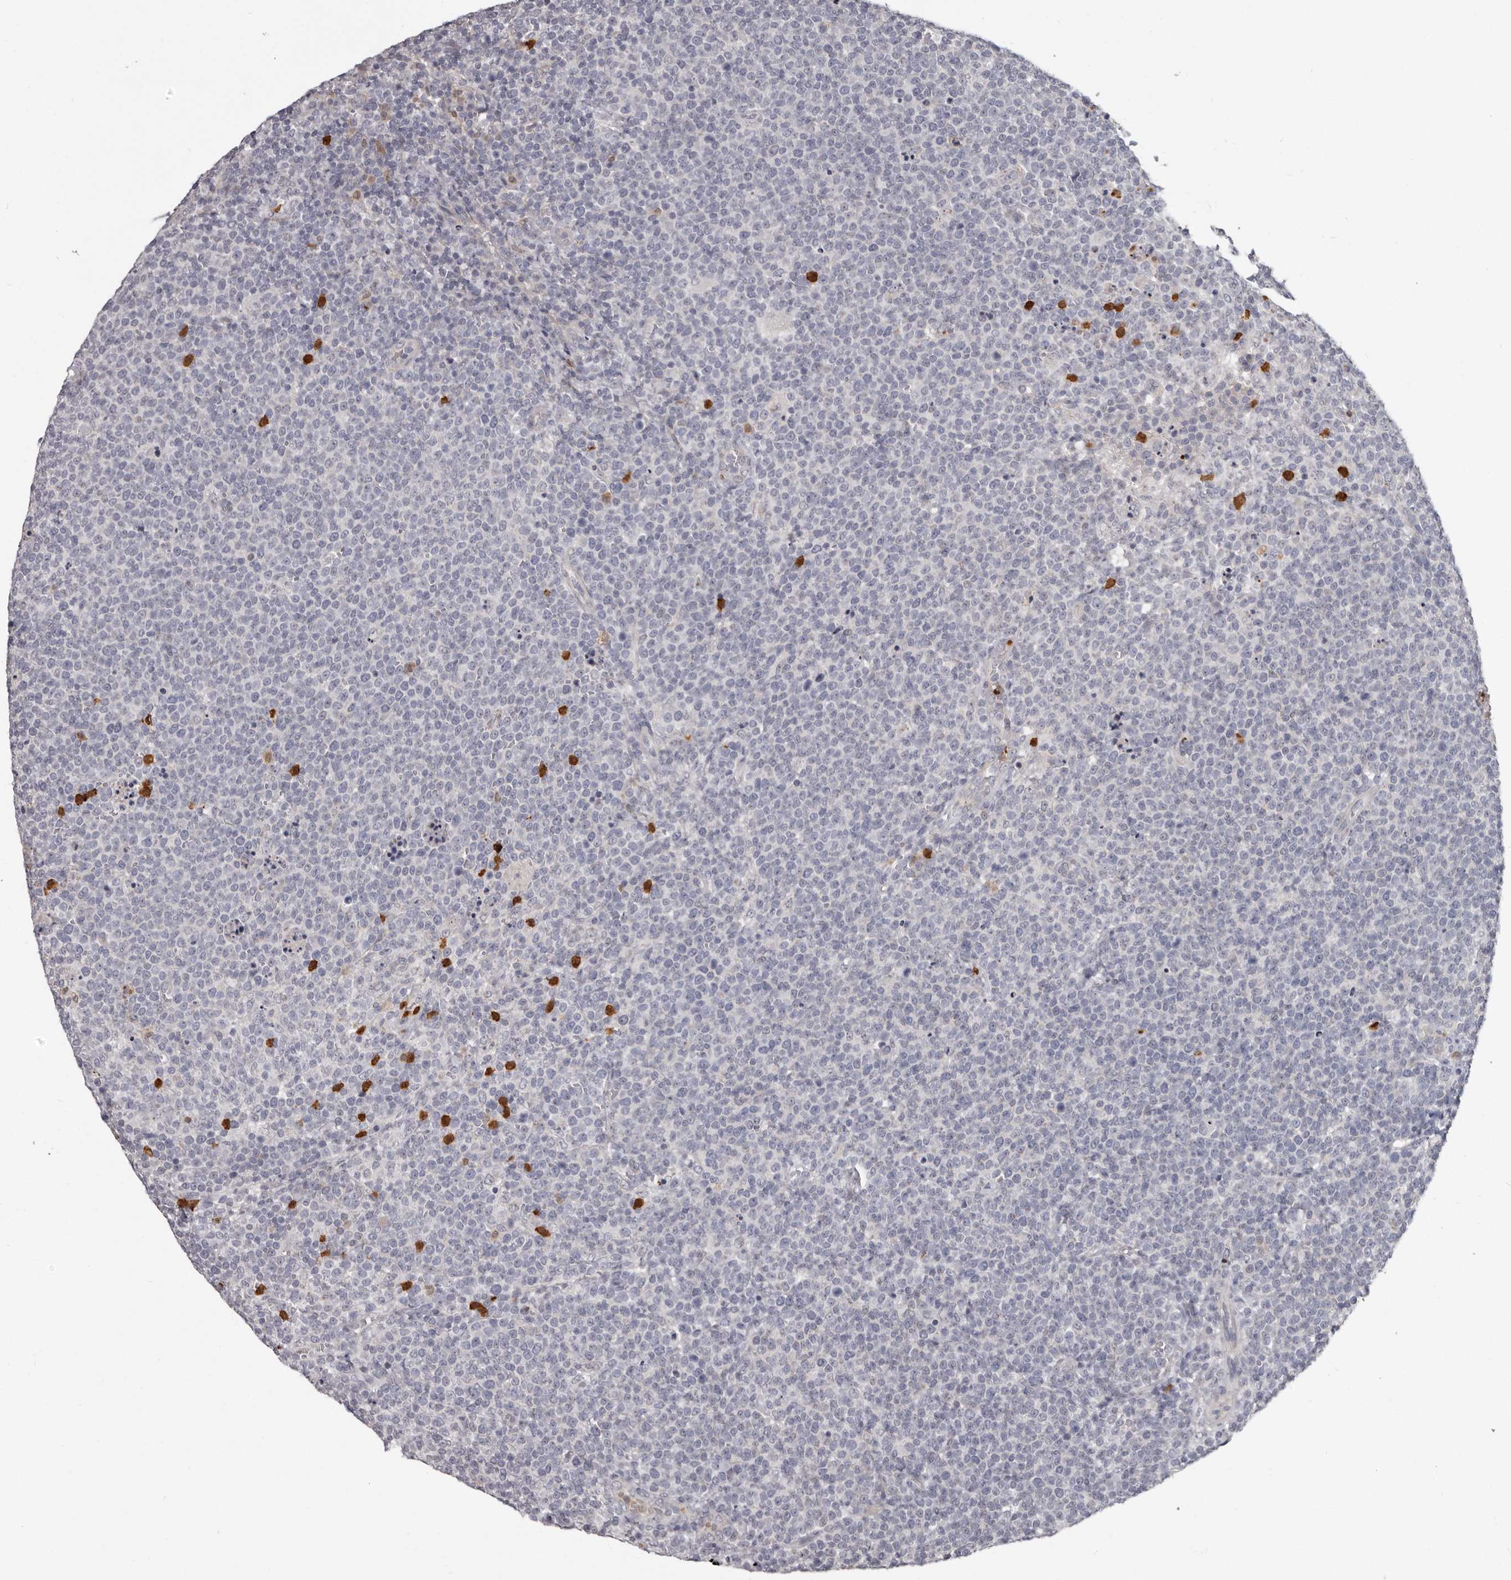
{"staining": {"intensity": "negative", "quantity": "none", "location": "none"}, "tissue": "lymphoma", "cell_type": "Tumor cells", "image_type": "cancer", "snomed": [{"axis": "morphology", "description": "Malignant lymphoma, non-Hodgkin's type, High grade"}, {"axis": "topography", "description": "Lymph node"}], "caption": "Tumor cells are negative for protein expression in human high-grade malignant lymphoma, non-Hodgkin's type.", "gene": "GPR157", "patient": {"sex": "male", "age": 61}}